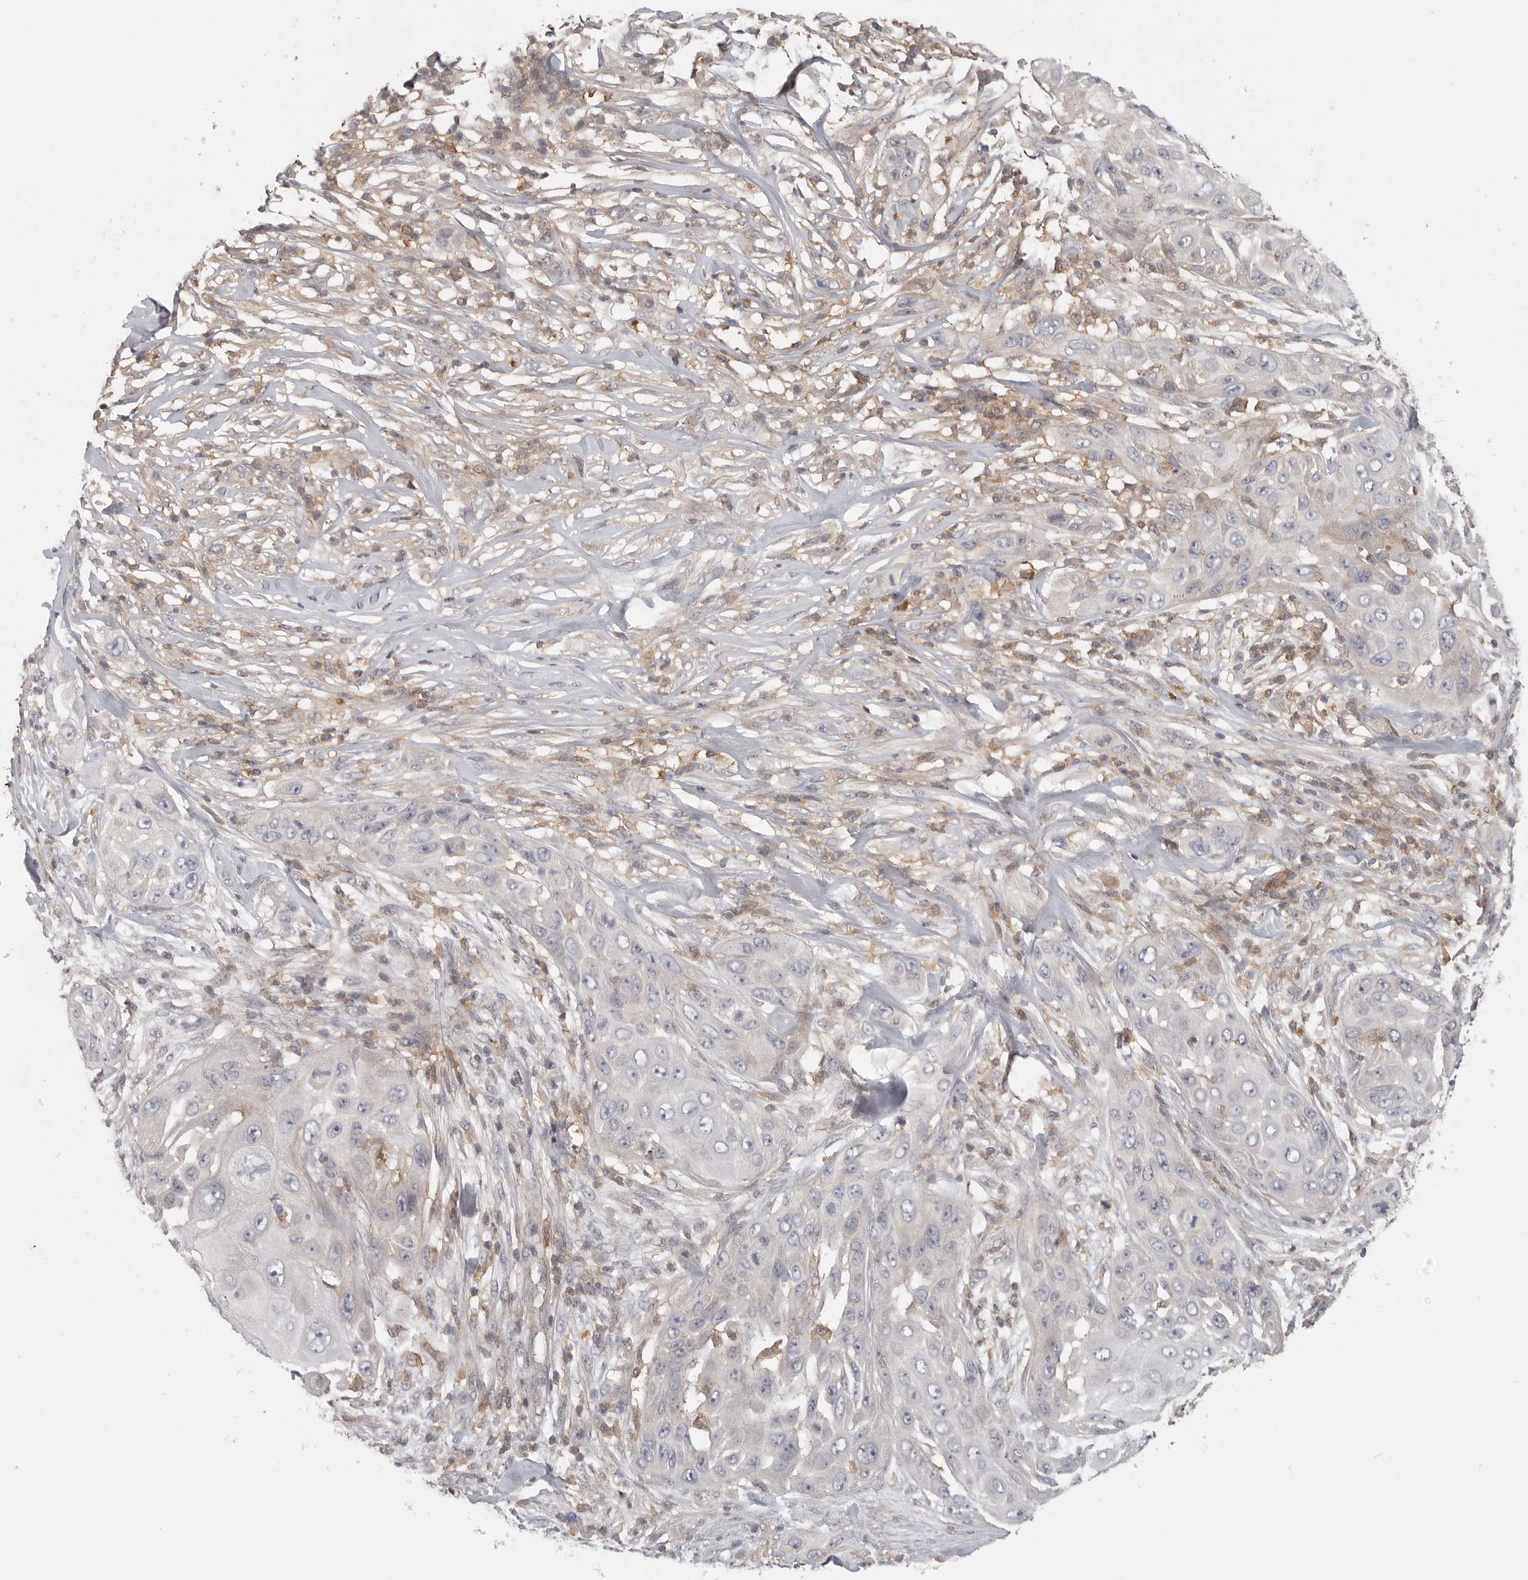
{"staining": {"intensity": "negative", "quantity": "none", "location": "none"}, "tissue": "skin cancer", "cell_type": "Tumor cells", "image_type": "cancer", "snomed": [{"axis": "morphology", "description": "Squamous cell carcinoma, NOS"}, {"axis": "topography", "description": "Skin"}], "caption": "Immunohistochemistry (IHC) micrograph of human skin cancer (squamous cell carcinoma) stained for a protein (brown), which displays no positivity in tumor cells.", "gene": "DBNL", "patient": {"sex": "female", "age": 44}}